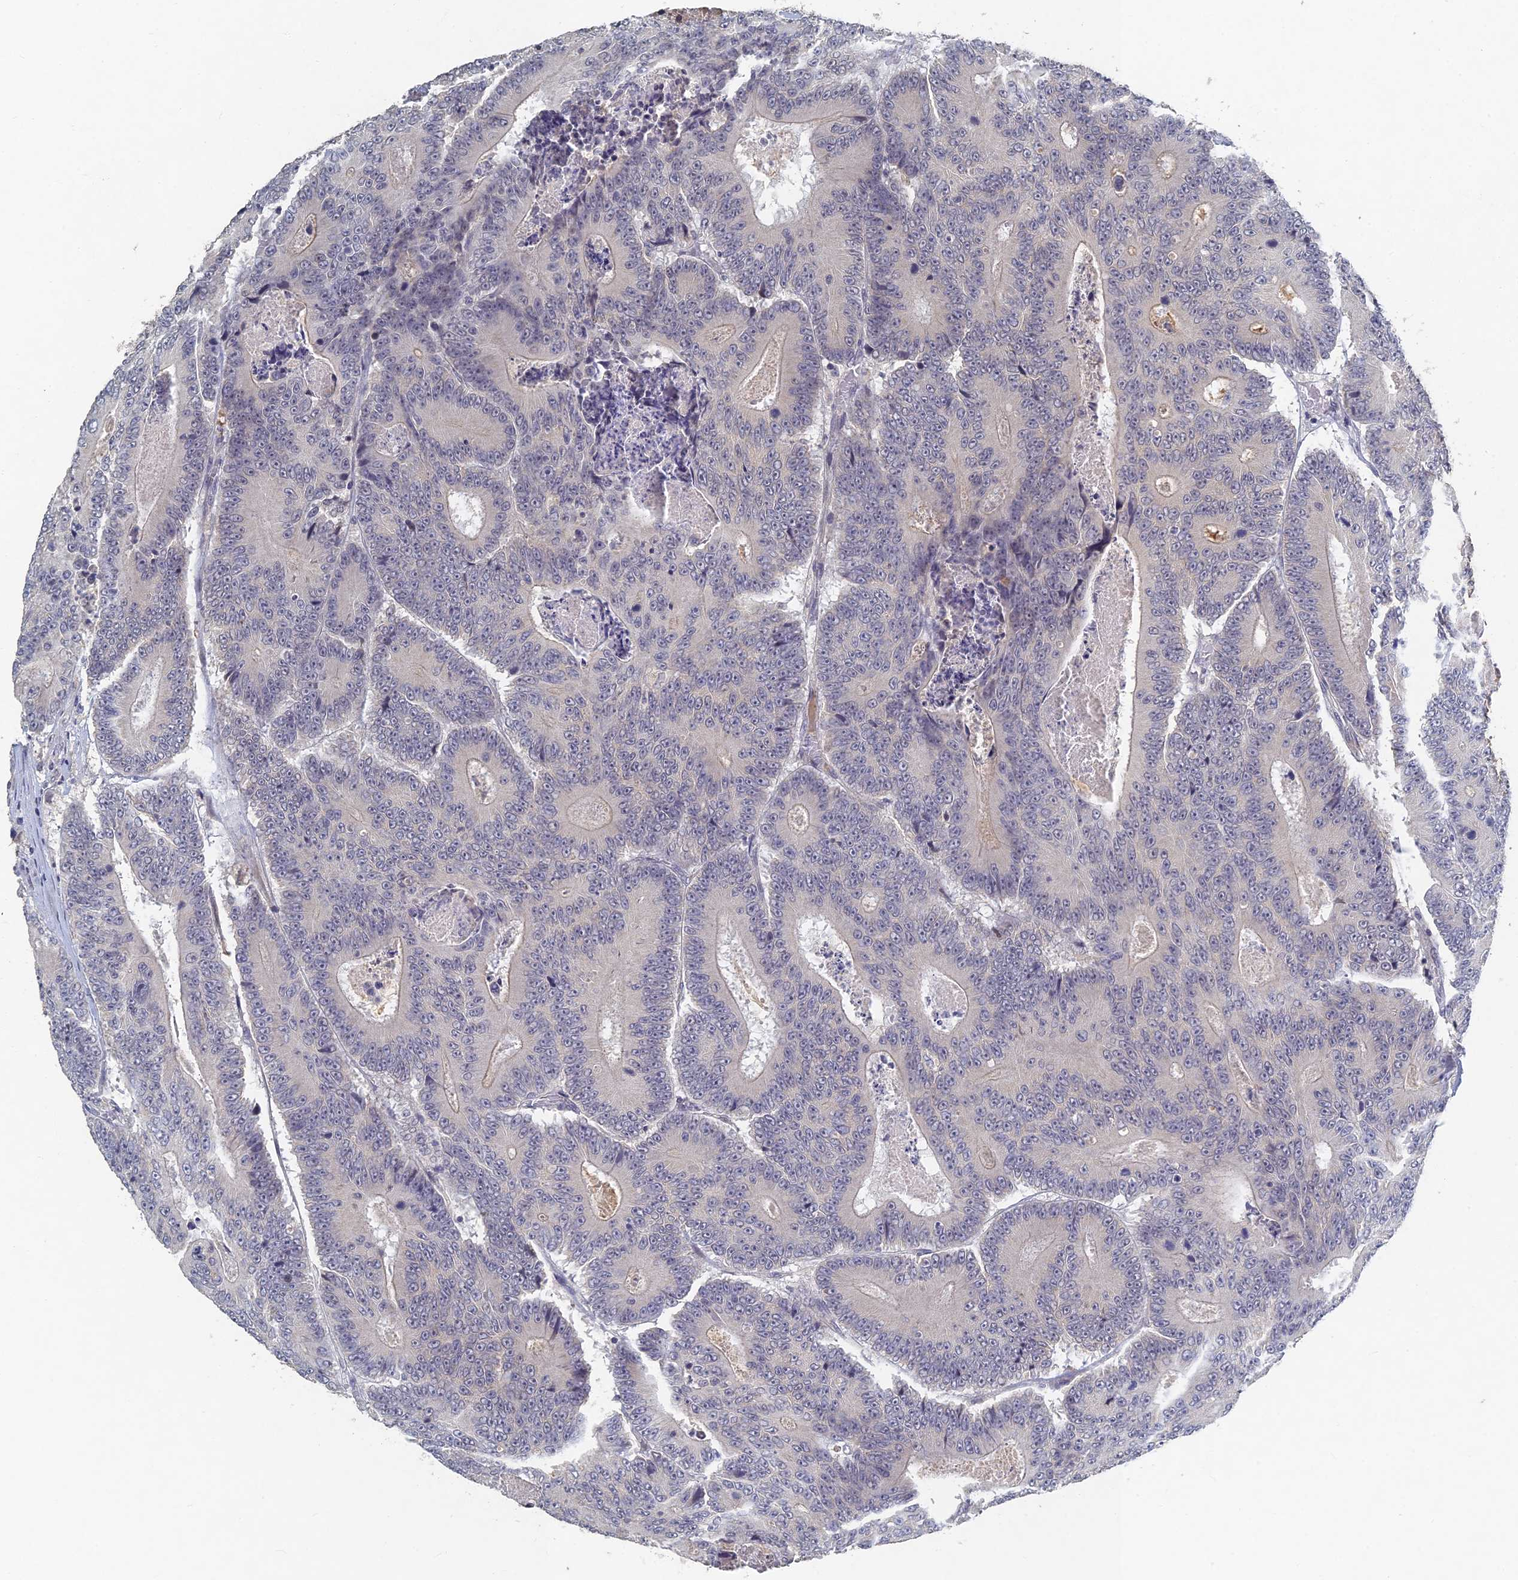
{"staining": {"intensity": "negative", "quantity": "none", "location": "none"}, "tissue": "colorectal cancer", "cell_type": "Tumor cells", "image_type": "cancer", "snomed": [{"axis": "morphology", "description": "Adenocarcinoma, NOS"}, {"axis": "topography", "description": "Colon"}], "caption": "A micrograph of human adenocarcinoma (colorectal) is negative for staining in tumor cells. (Immunohistochemistry (ihc), brightfield microscopy, high magnification).", "gene": "GNA15", "patient": {"sex": "male", "age": 83}}